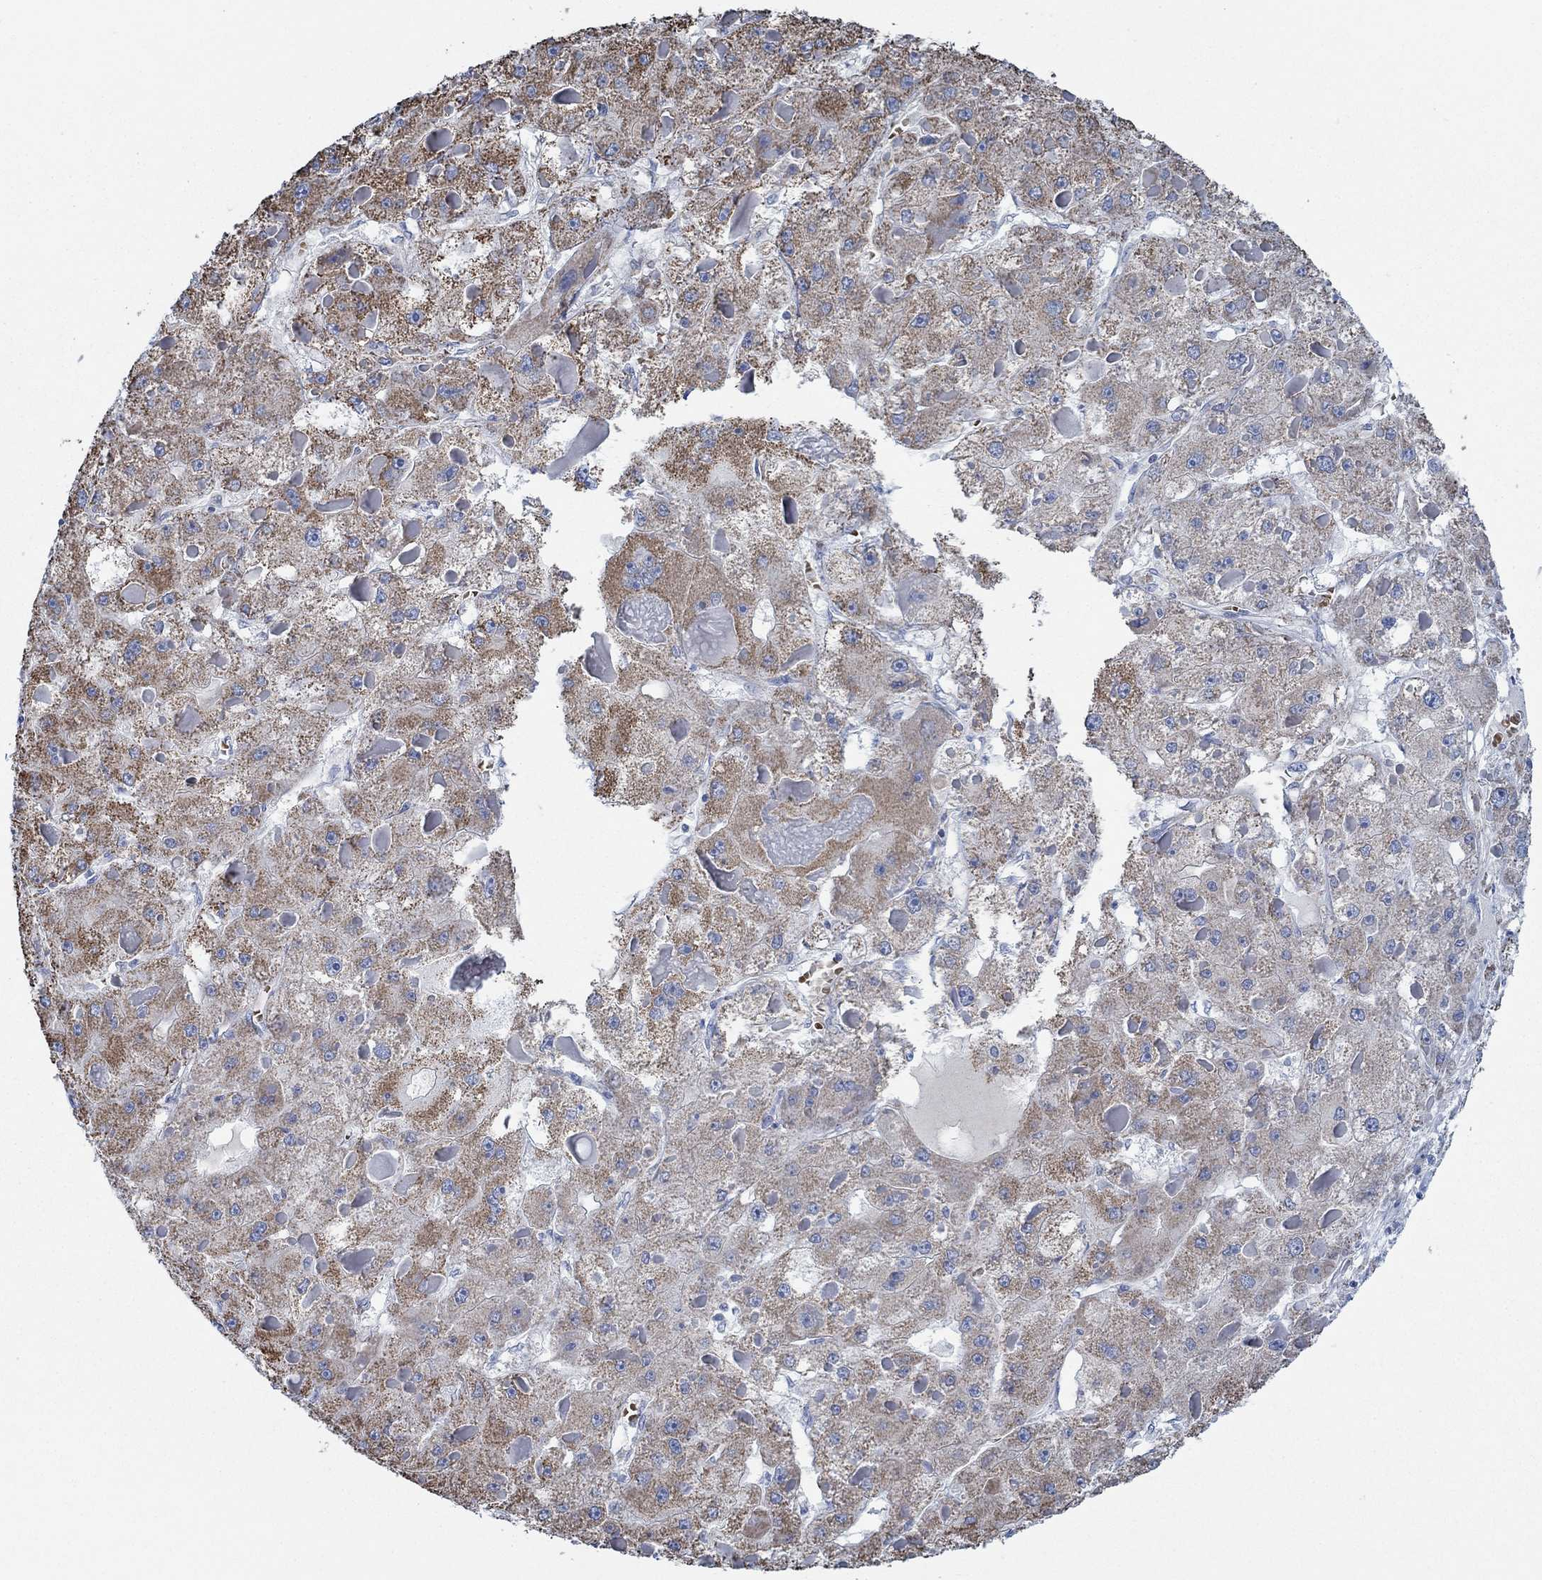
{"staining": {"intensity": "moderate", "quantity": "25%-75%", "location": "cytoplasmic/membranous"}, "tissue": "liver cancer", "cell_type": "Tumor cells", "image_type": "cancer", "snomed": [{"axis": "morphology", "description": "Carcinoma, Hepatocellular, NOS"}, {"axis": "topography", "description": "Liver"}], "caption": "IHC (DAB (3,3'-diaminobenzidine)) staining of liver hepatocellular carcinoma shows moderate cytoplasmic/membranous protein staining in about 25%-75% of tumor cells.", "gene": "GLOD5", "patient": {"sex": "female", "age": 73}}